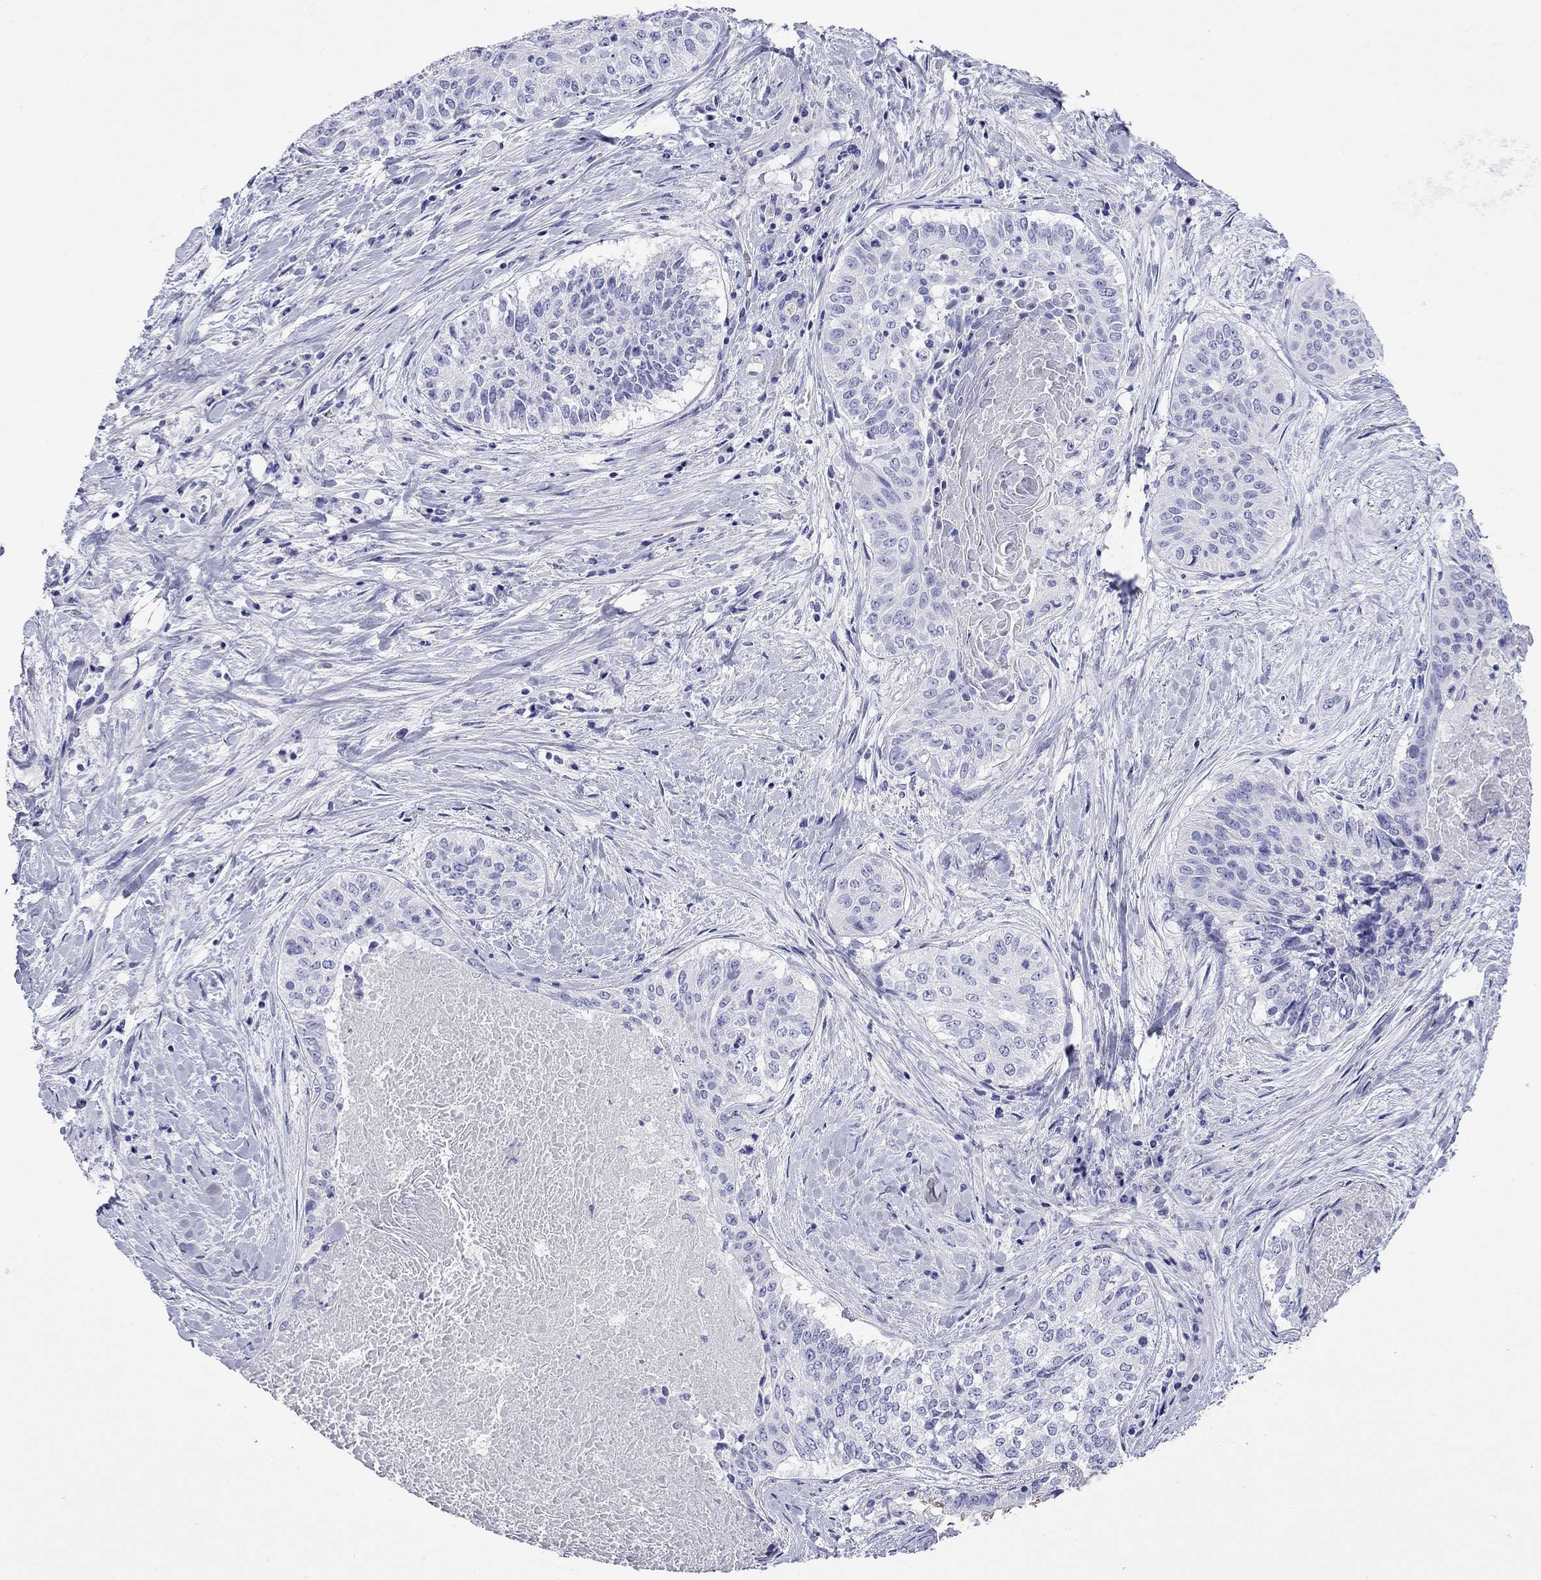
{"staining": {"intensity": "negative", "quantity": "none", "location": "none"}, "tissue": "lung cancer", "cell_type": "Tumor cells", "image_type": "cancer", "snomed": [{"axis": "morphology", "description": "Squamous cell carcinoma, NOS"}, {"axis": "topography", "description": "Lung"}], "caption": "This photomicrograph is of squamous cell carcinoma (lung) stained with immunohistochemistry to label a protein in brown with the nuclei are counter-stained blue. There is no positivity in tumor cells.", "gene": "KIAA2012", "patient": {"sex": "male", "age": 64}}